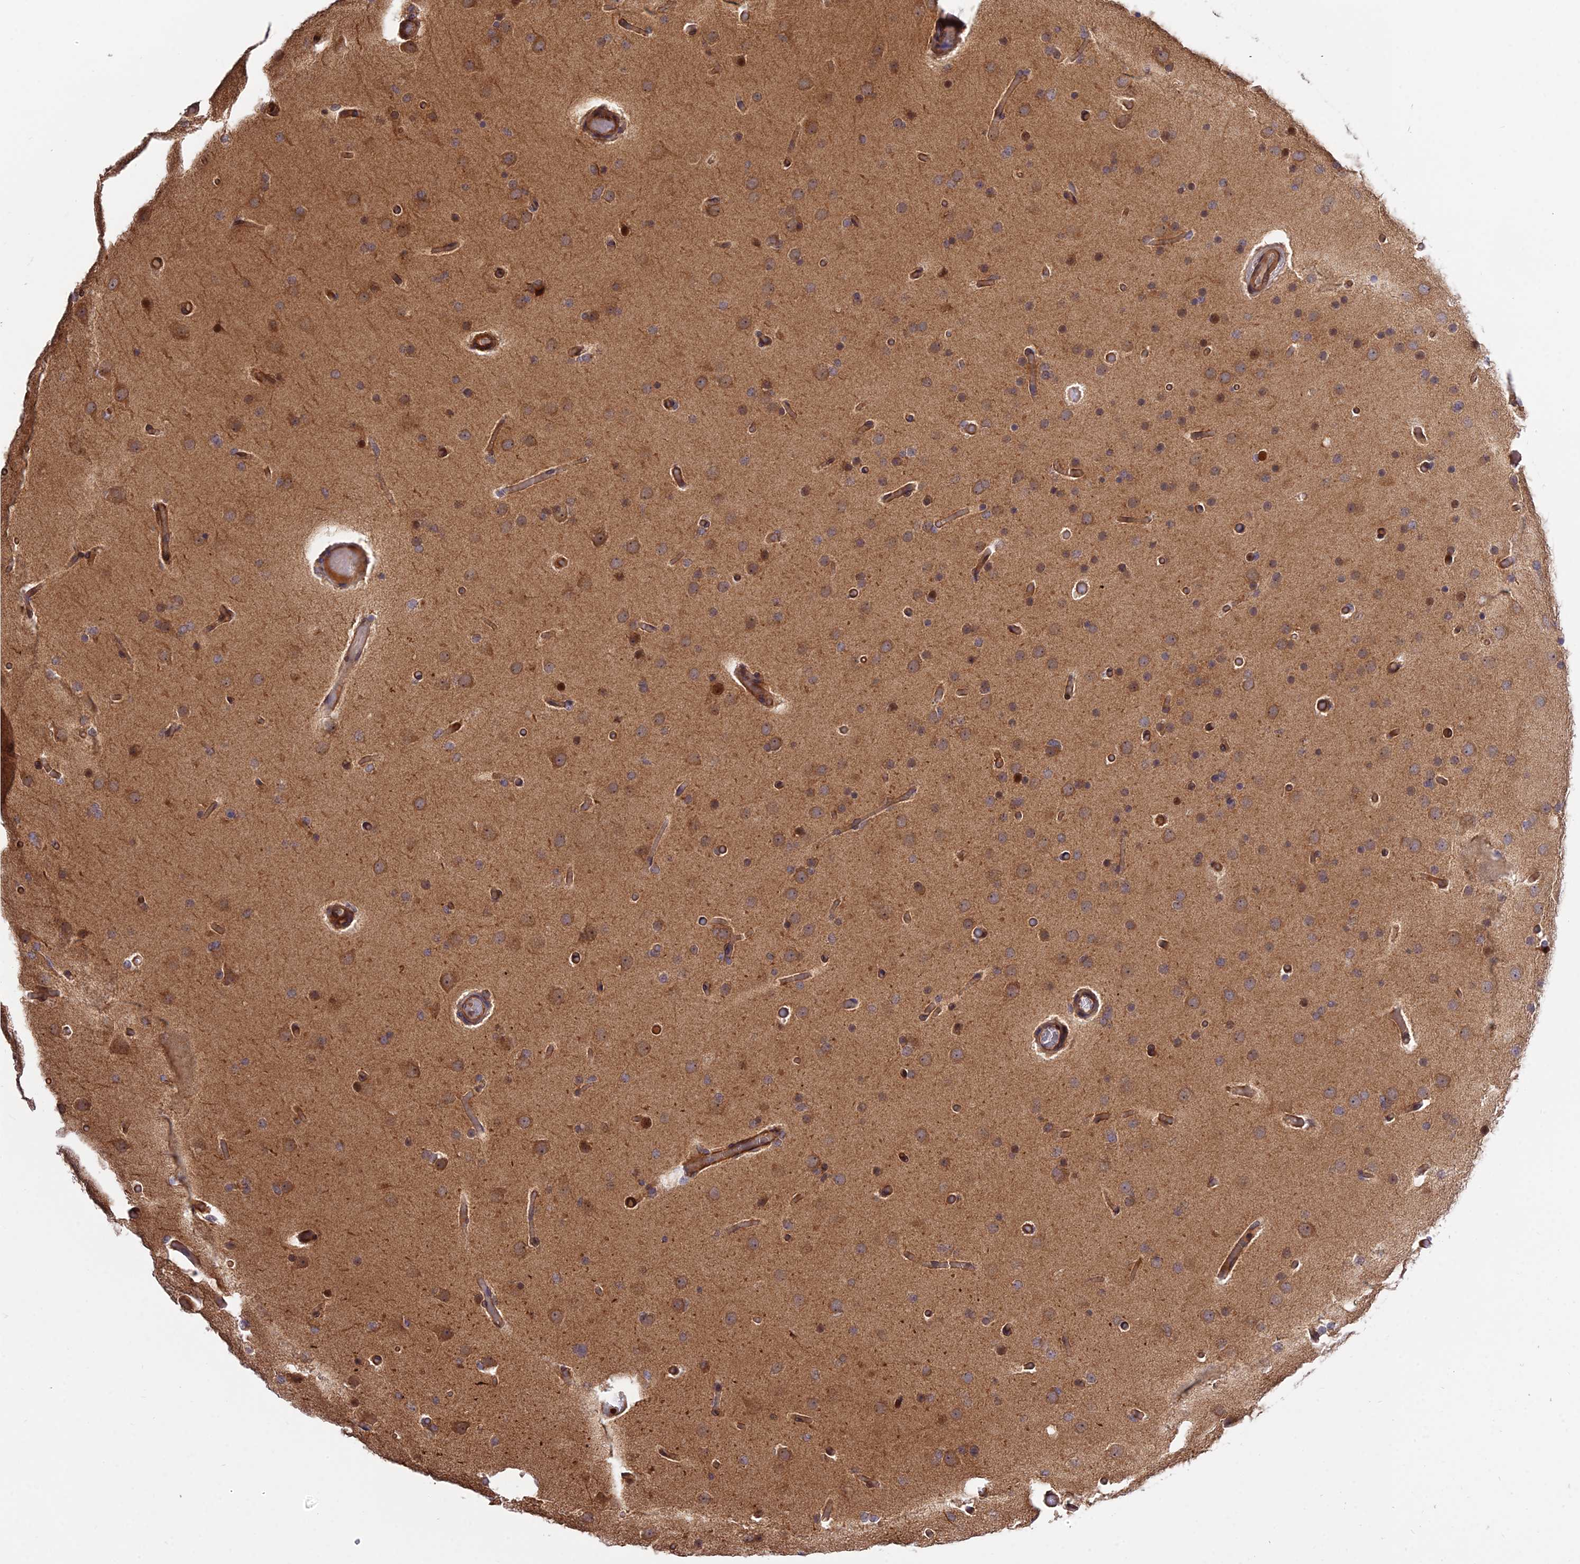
{"staining": {"intensity": "weak", "quantity": "25%-75%", "location": "cytoplasmic/membranous"}, "tissue": "glioma", "cell_type": "Tumor cells", "image_type": "cancer", "snomed": [{"axis": "morphology", "description": "Glioma, malignant, High grade"}, {"axis": "topography", "description": "Cerebral cortex"}], "caption": "Immunohistochemistry (IHC) of malignant high-grade glioma reveals low levels of weak cytoplasmic/membranous expression in about 25%-75% of tumor cells. Using DAB (brown) and hematoxylin (blue) stains, captured at high magnification using brightfield microscopy.", "gene": "SMG6", "patient": {"sex": "female", "age": 36}}